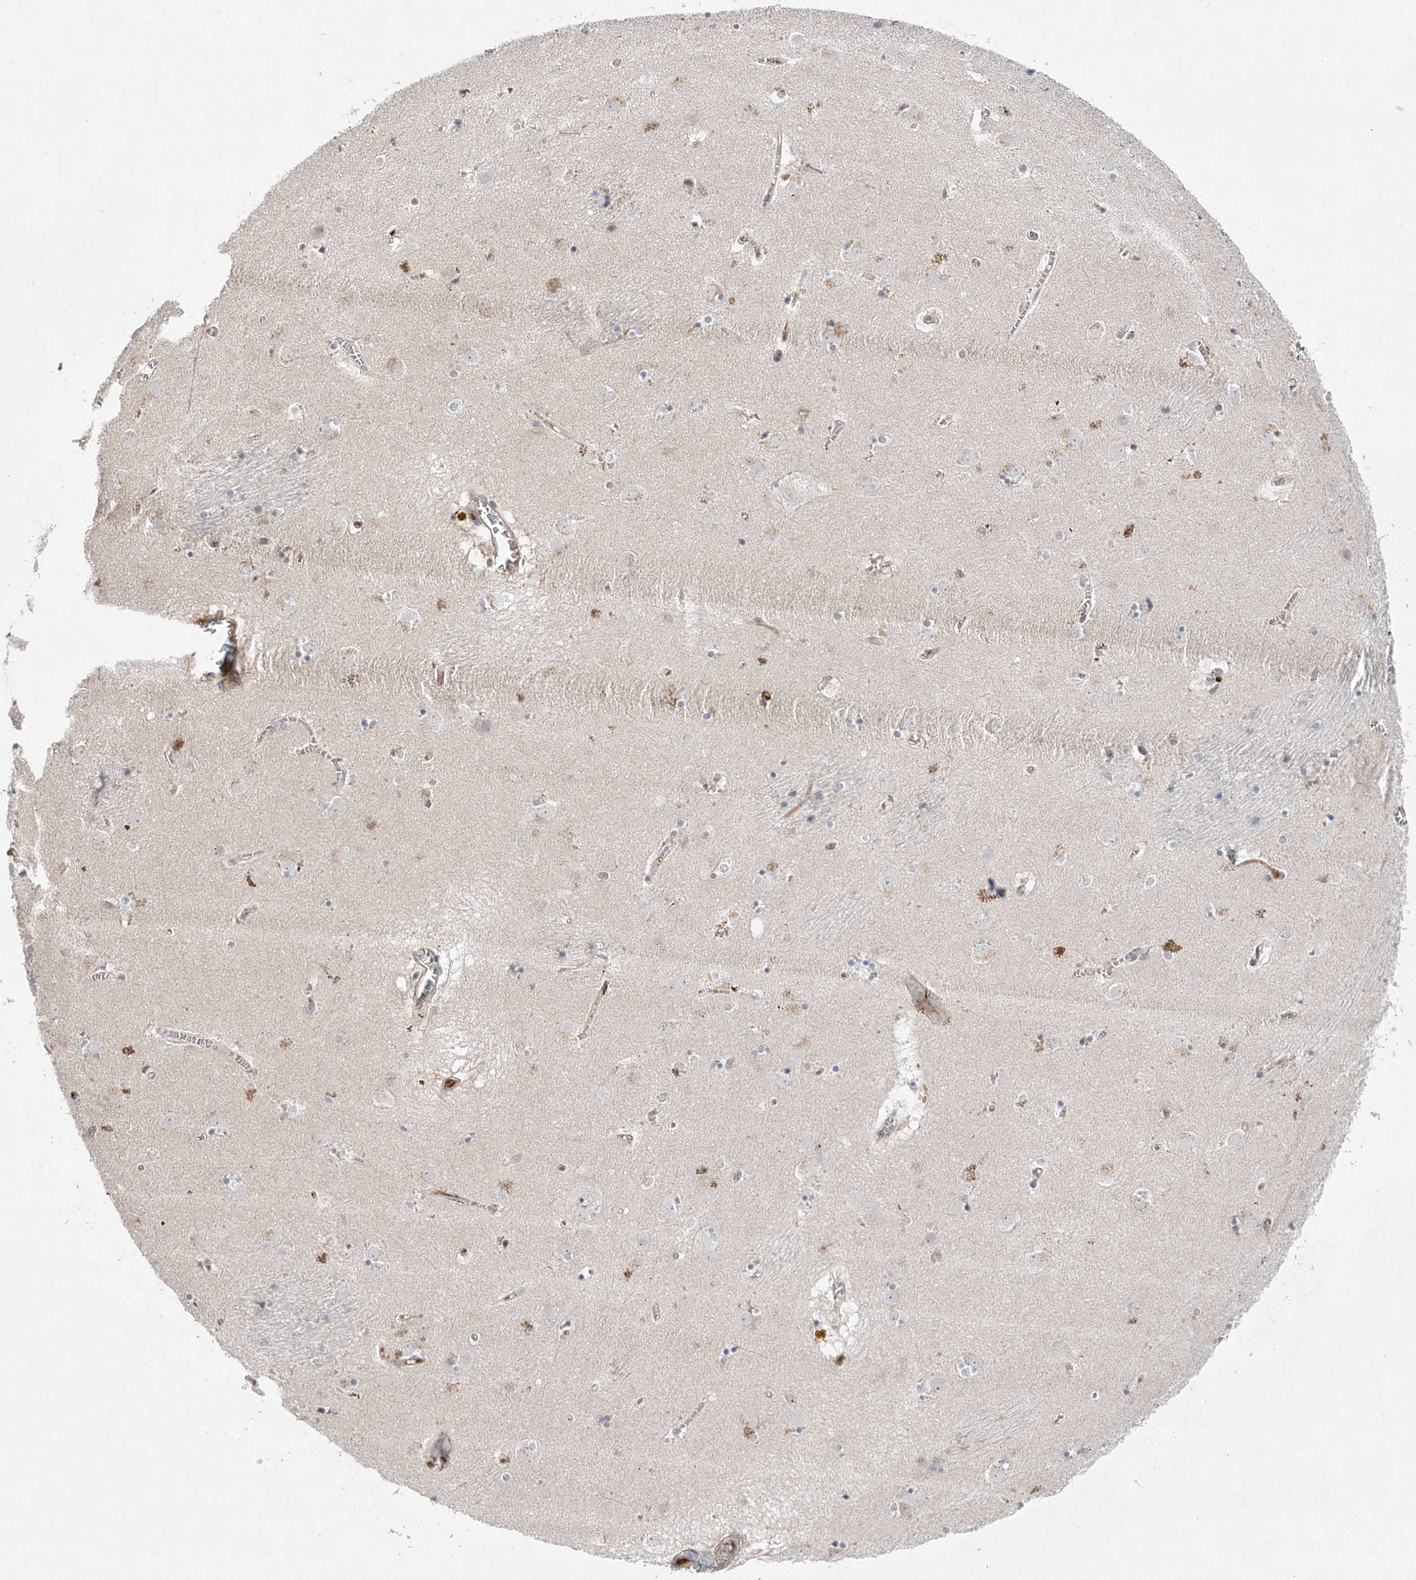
{"staining": {"intensity": "negative", "quantity": "none", "location": "none"}, "tissue": "caudate", "cell_type": "Glial cells", "image_type": "normal", "snomed": [{"axis": "morphology", "description": "Normal tissue, NOS"}, {"axis": "topography", "description": "Lateral ventricle wall"}], "caption": "Immunohistochemistry histopathology image of benign caudate stained for a protein (brown), which shows no expression in glial cells. (Stains: DAB immunohistochemistry with hematoxylin counter stain, Microscopy: brightfield microscopy at high magnification).", "gene": "TMEM132B", "patient": {"sex": "male", "age": 70}}